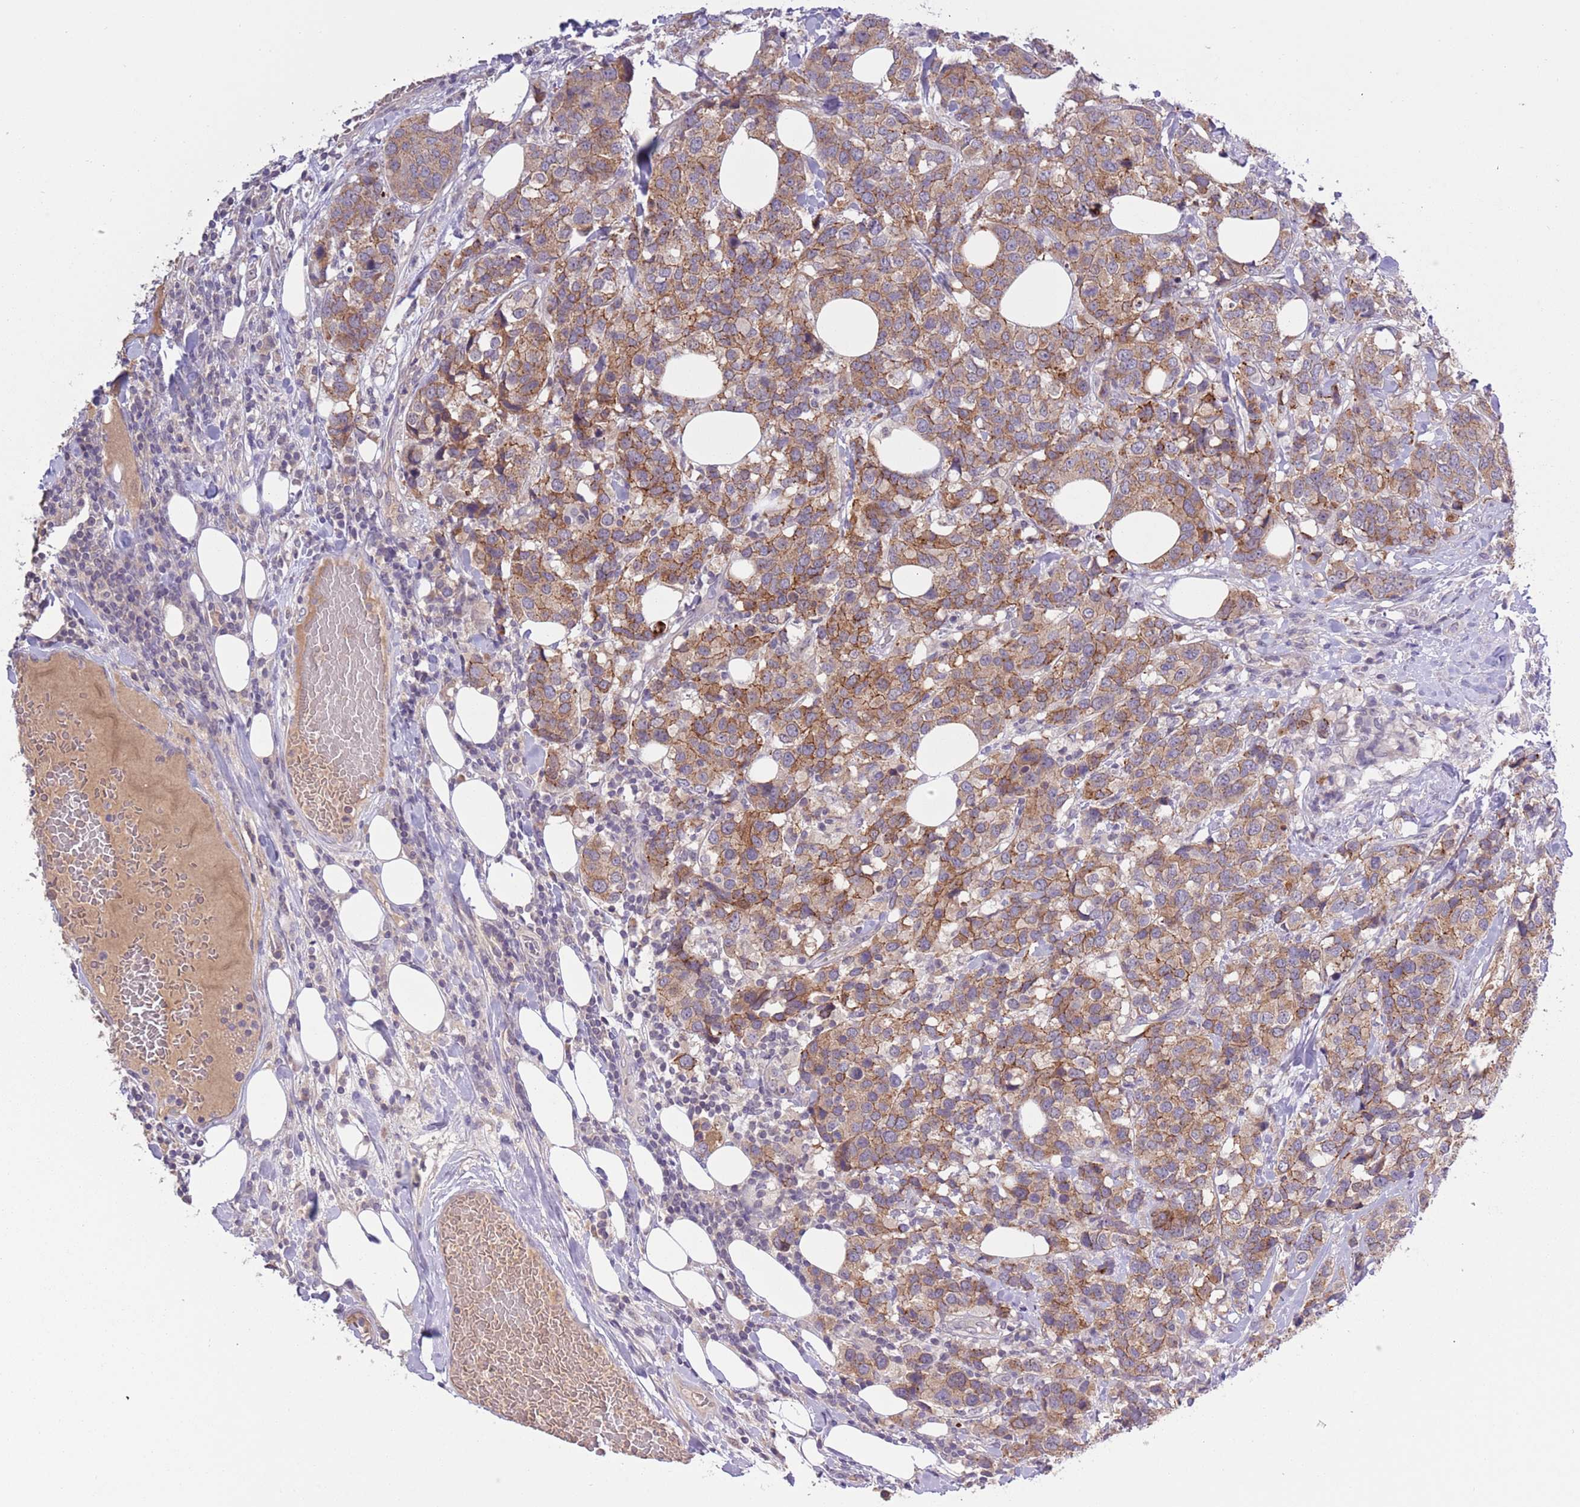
{"staining": {"intensity": "moderate", "quantity": ">75%", "location": "cytoplasmic/membranous"}, "tissue": "breast cancer", "cell_type": "Tumor cells", "image_type": "cancer", "snomed": [{"axis": "morphology", "description": "Lobular carcinoma"}, {"axis": "topography", "description": "Breast"}], "caption": "Immunohistochemistry of breast cancer shows medium levels of moderate cytoplasmic/membranous expression in approximately >75% of tumor cells. Immunohistochemistry stains the protein in brown and the nuclei are stained blue.", "gene": "SHROOM3", "patient": {"sex": "female", "age": 59}}